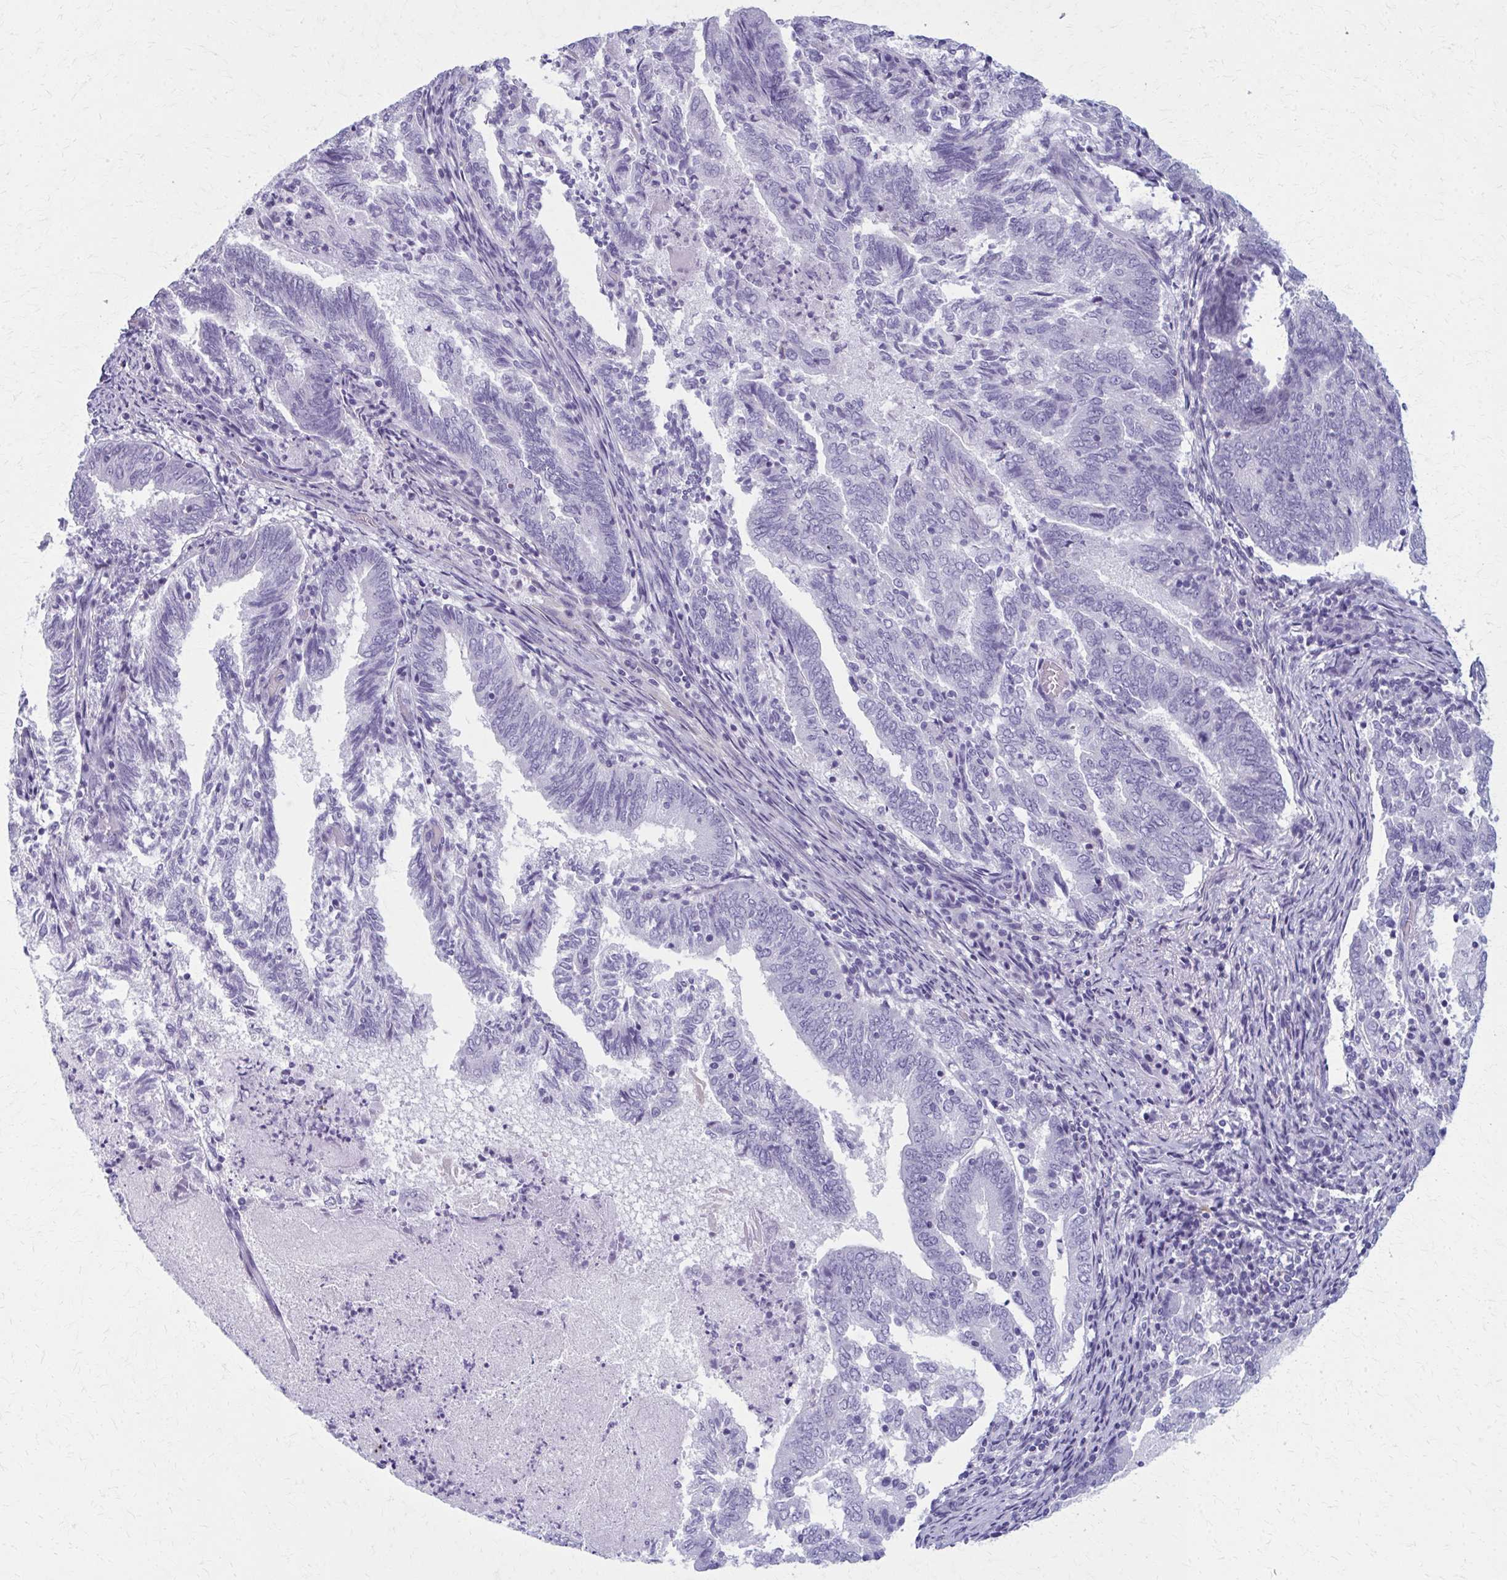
{"staining": {"intensity": "negative", "quantity": "none", "location": "none"}, "tissue": "endometrial cancer", "cell_type": "Tumor cells", "image_type": "cancer", "snomed": [{"axis": "morphology", "description": "Adenocarcinoma, NOS"}, {"axis": "topography", "description": "Endometrium"}], "caption": "DAB (3,3'-diaminobenzidine) immunohistochemical staining of endometrial cancer demonstrates no significant staining in tumor cells. (IHC, brightfield microscopy, high magnification).", "gene": "MPLKIP", "patient": {"sex": "female", "age": 80}}